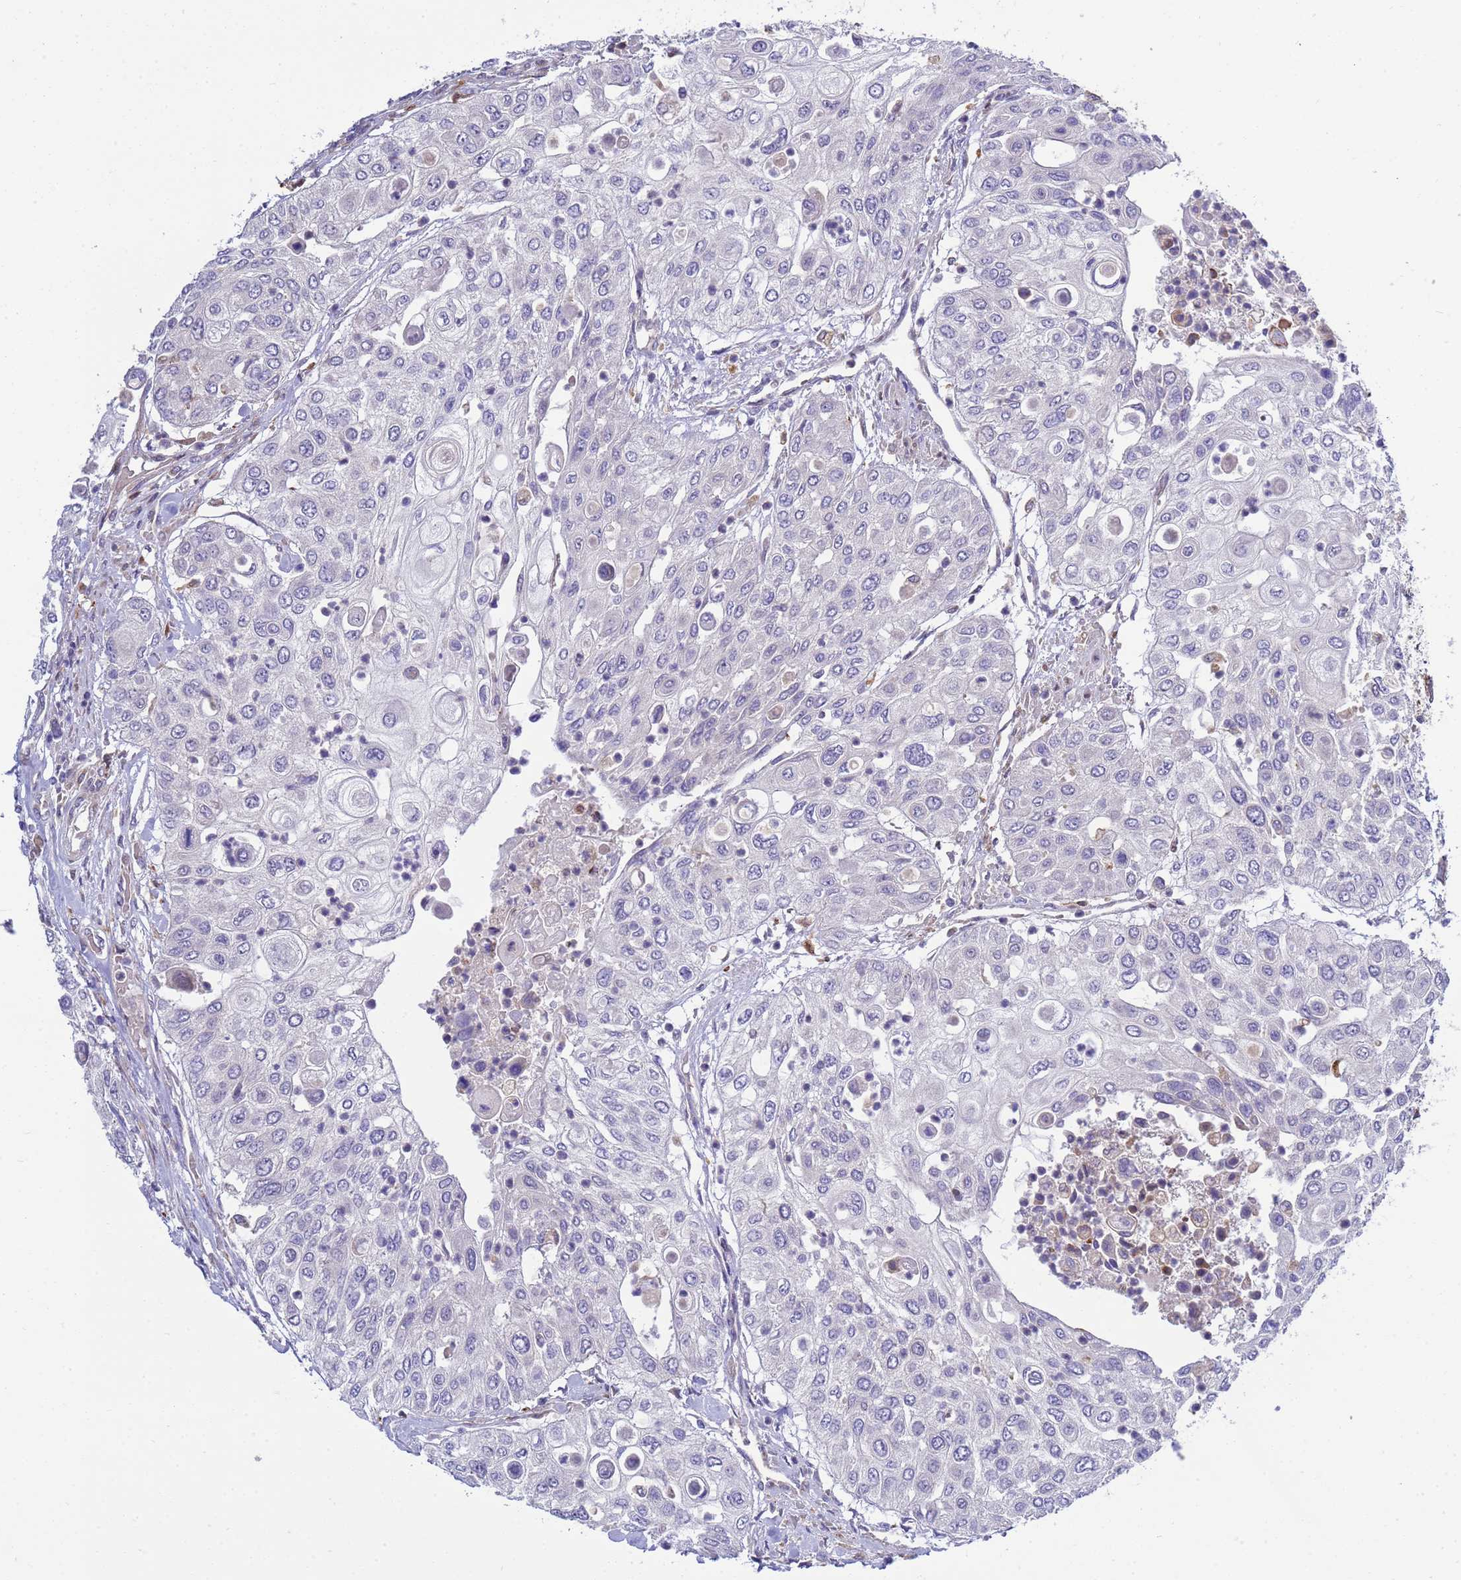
{"staining": {"intensity": "negative", "quantity": "none", "location": "none"}, "tissue": "urothelial cancer", "cell_type": "Tumor cells", "image_type": "cancer", "snomed": [{"axis": "morphology", "description": "Urothelial carcinoma, High grade"}, {"axis": "topography", "description": "Urinary bladder"}], "caption": "The micrograph shows no staining of tumor cells in high-grade urothelial carcinoma.", "gene": "RAPGEF4", "patient": {"sex": "female", "age": 79}}